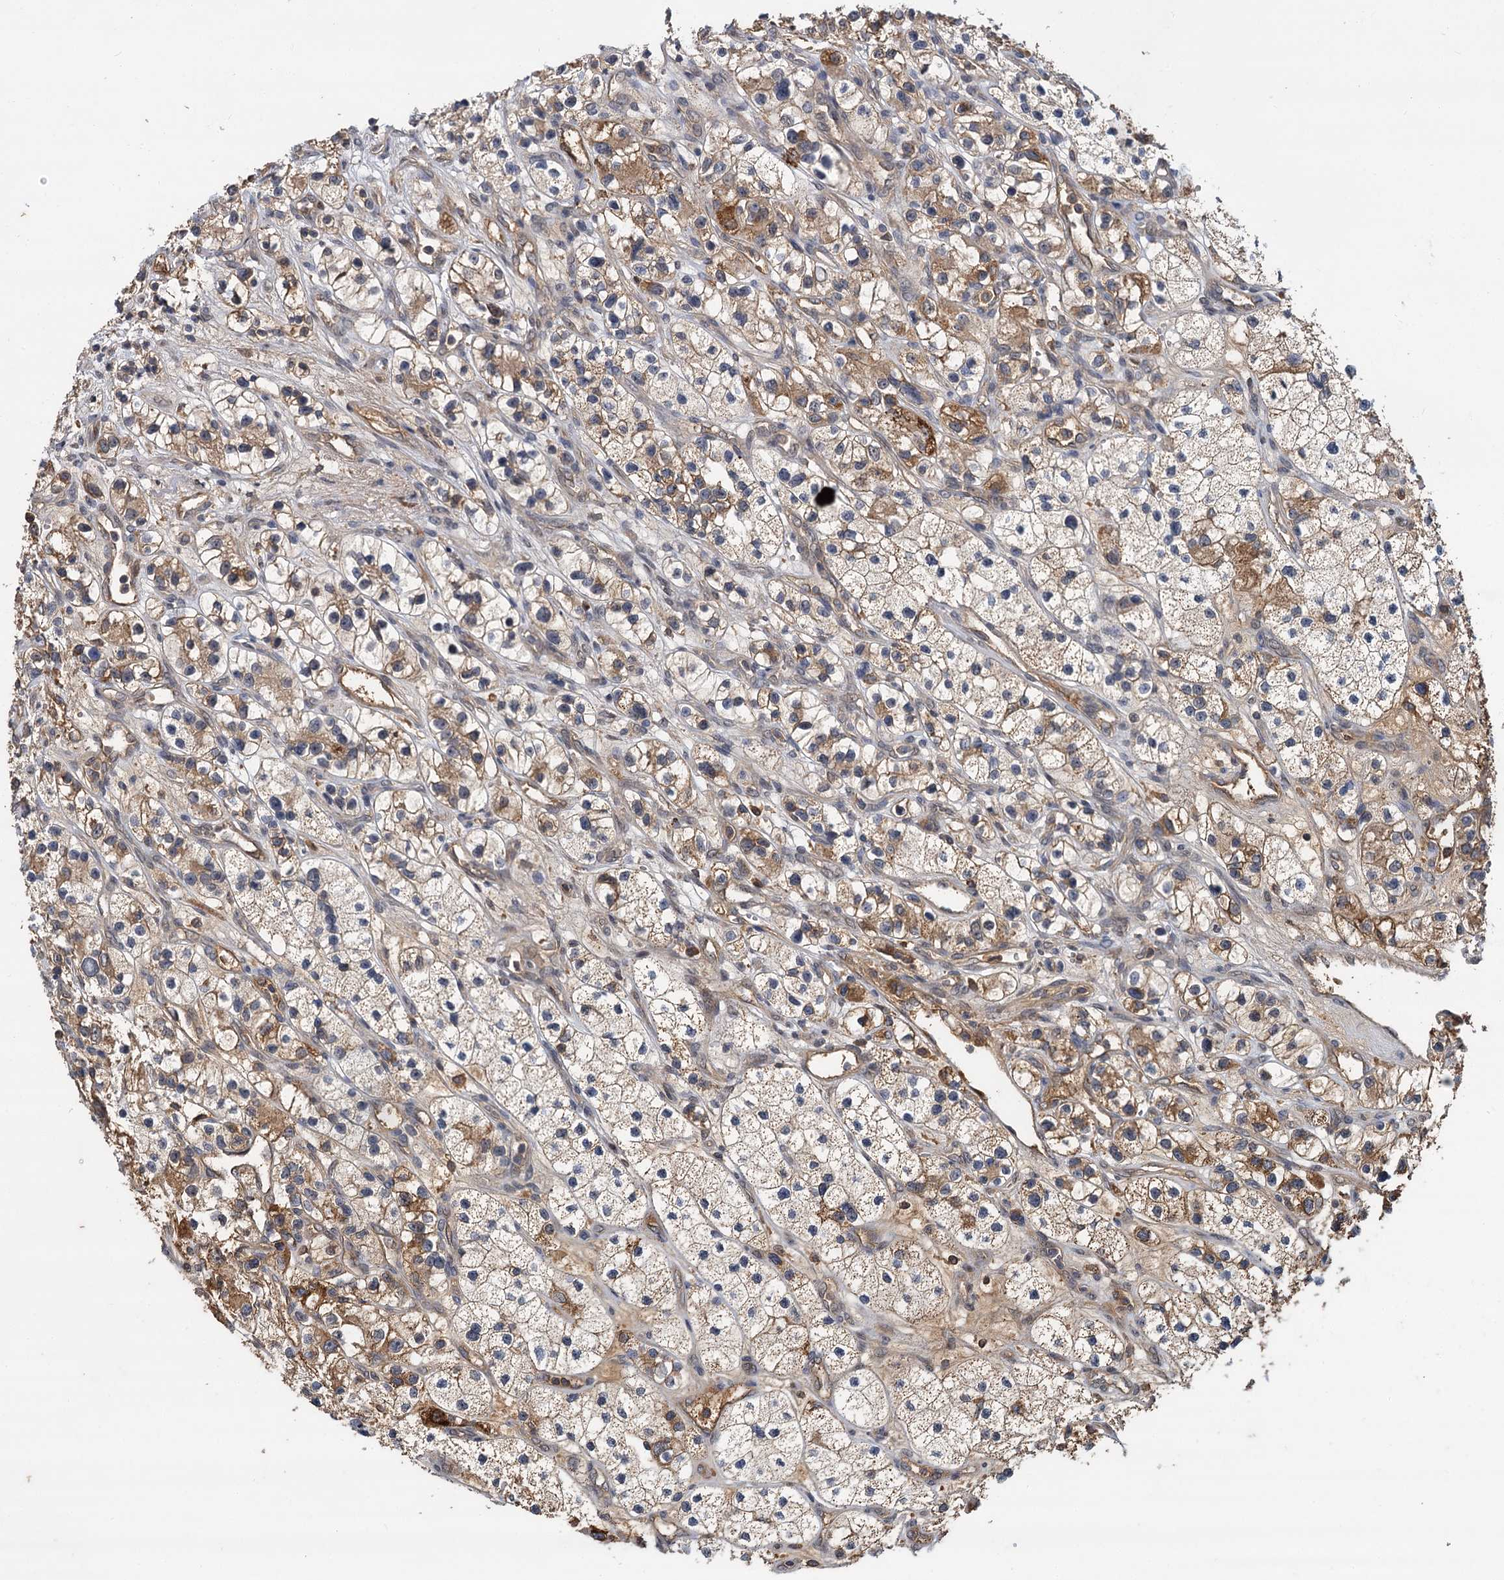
{"staining": {"intensity": "moderate", "quantity": "25%-75%", "location": "cytoplasmic/membranous"}, "tissue": "renal cancer", "cell_type": "Tumor cells", "image_type": "cancer", "snomed": [{"axis": "morphology", "description": "Adenocarcinoma, NOS"}, {"axis": "topography", "description": "Kidney"}], "caption": "Immunohistochemical staining of human adenocarcinoma (renal) shows moderate cytoplasmic/membranous protein expression in approximately 25%-75% of tumor cells. (brown staining indicates protein expression, while blue staining denotes nuclei).", "gene": "MBD6", "patient": {"sex": "female", "age": 57}}